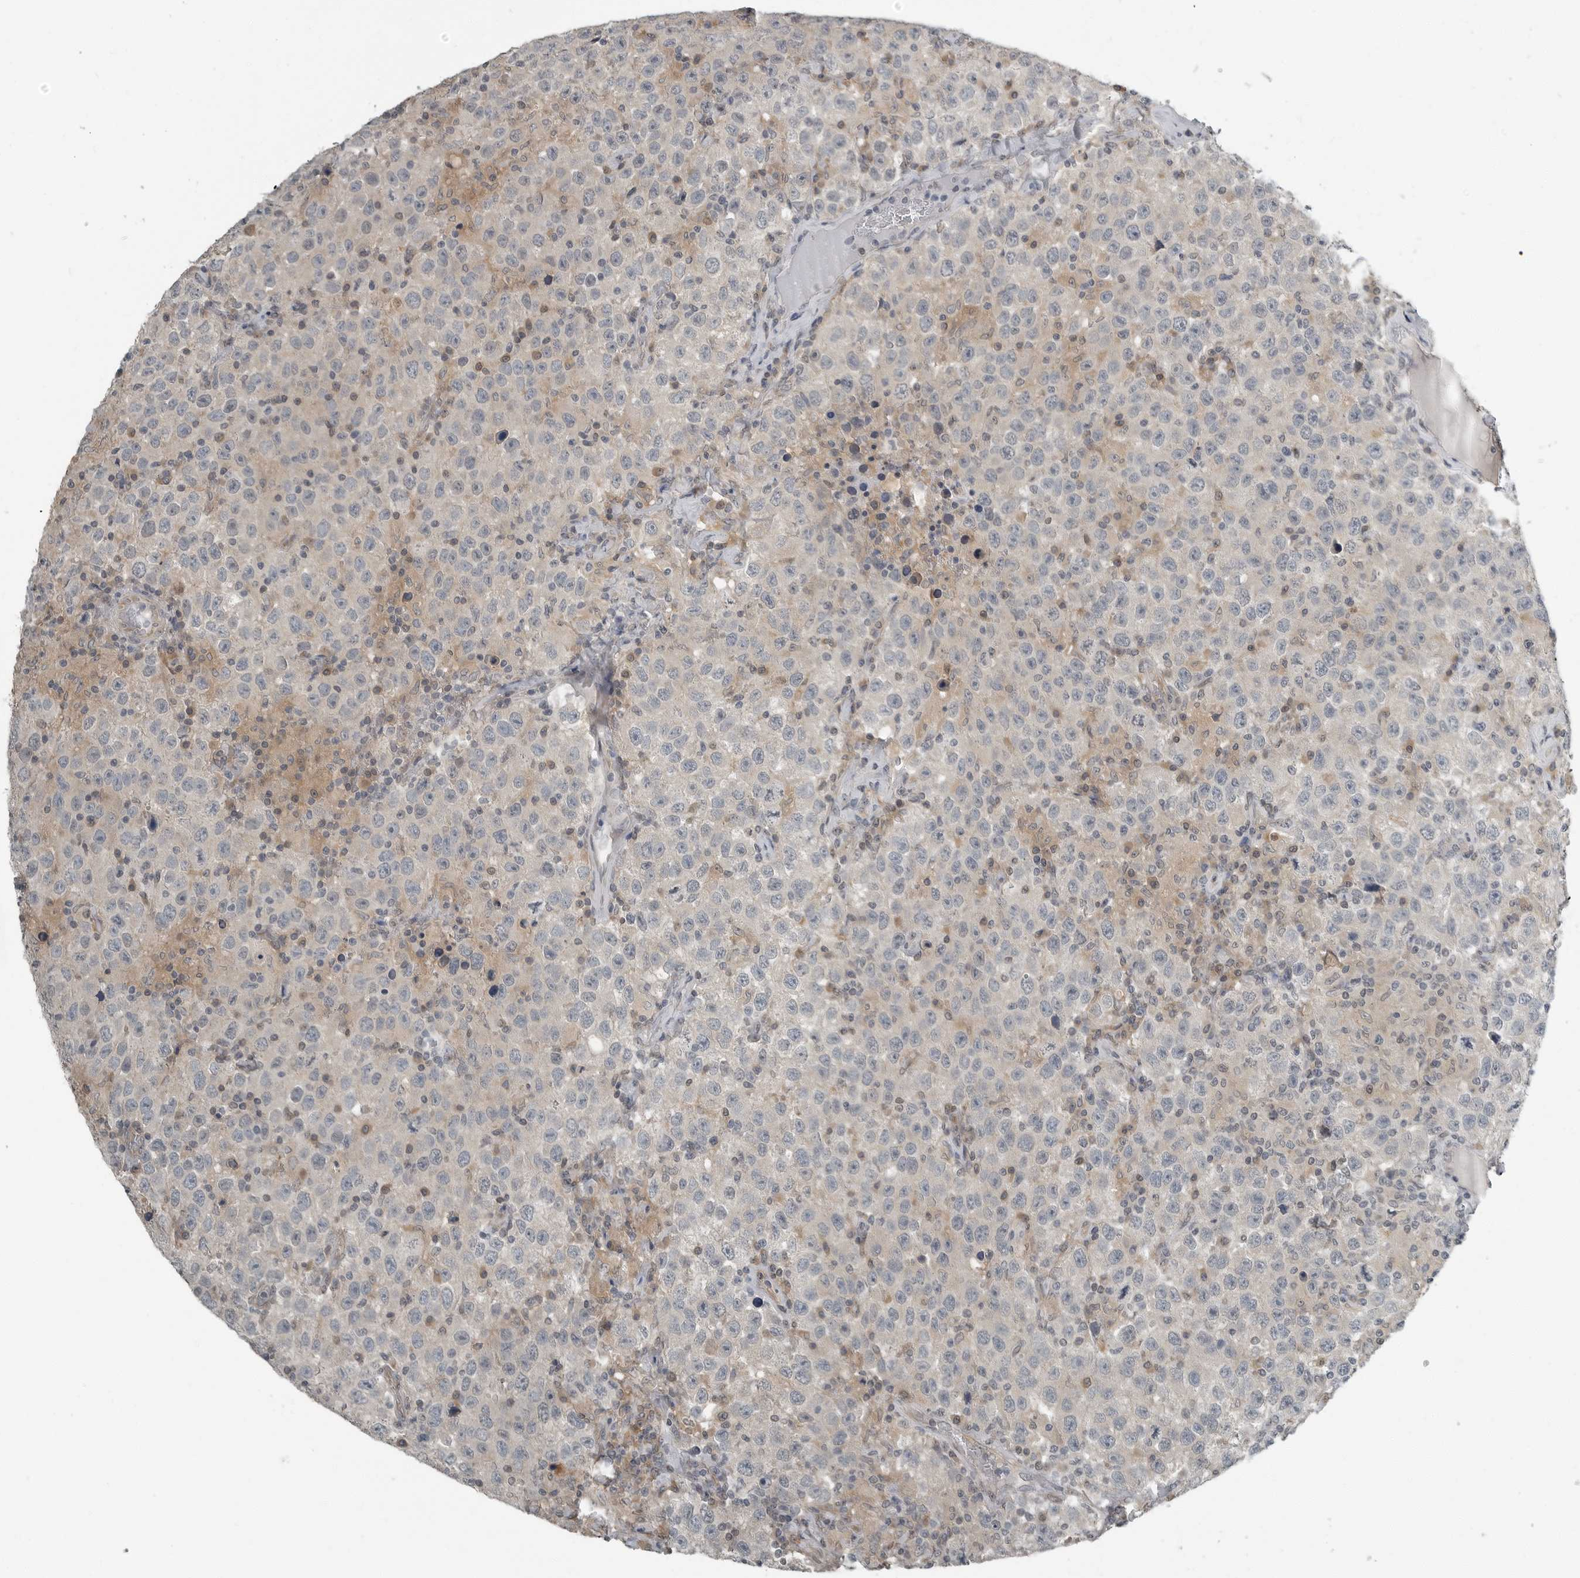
{"staining": {"intensity": "negative", "quantity": "none", "location": "none"}, "tissue": "testis cancer", "cell_type": "Tumor cells", "image_type": "cancer", "snomed": [{"axis": "morphology", "description": "Seminoma, NOS"}, {"axis": "topography", "description": "Testis"}], "caption": "IHC of human seminoma (testis) demonstrates no positivity in tumor cells.", "gene": "KYAT1", "patient": {"sex": "male", "age": 41}}